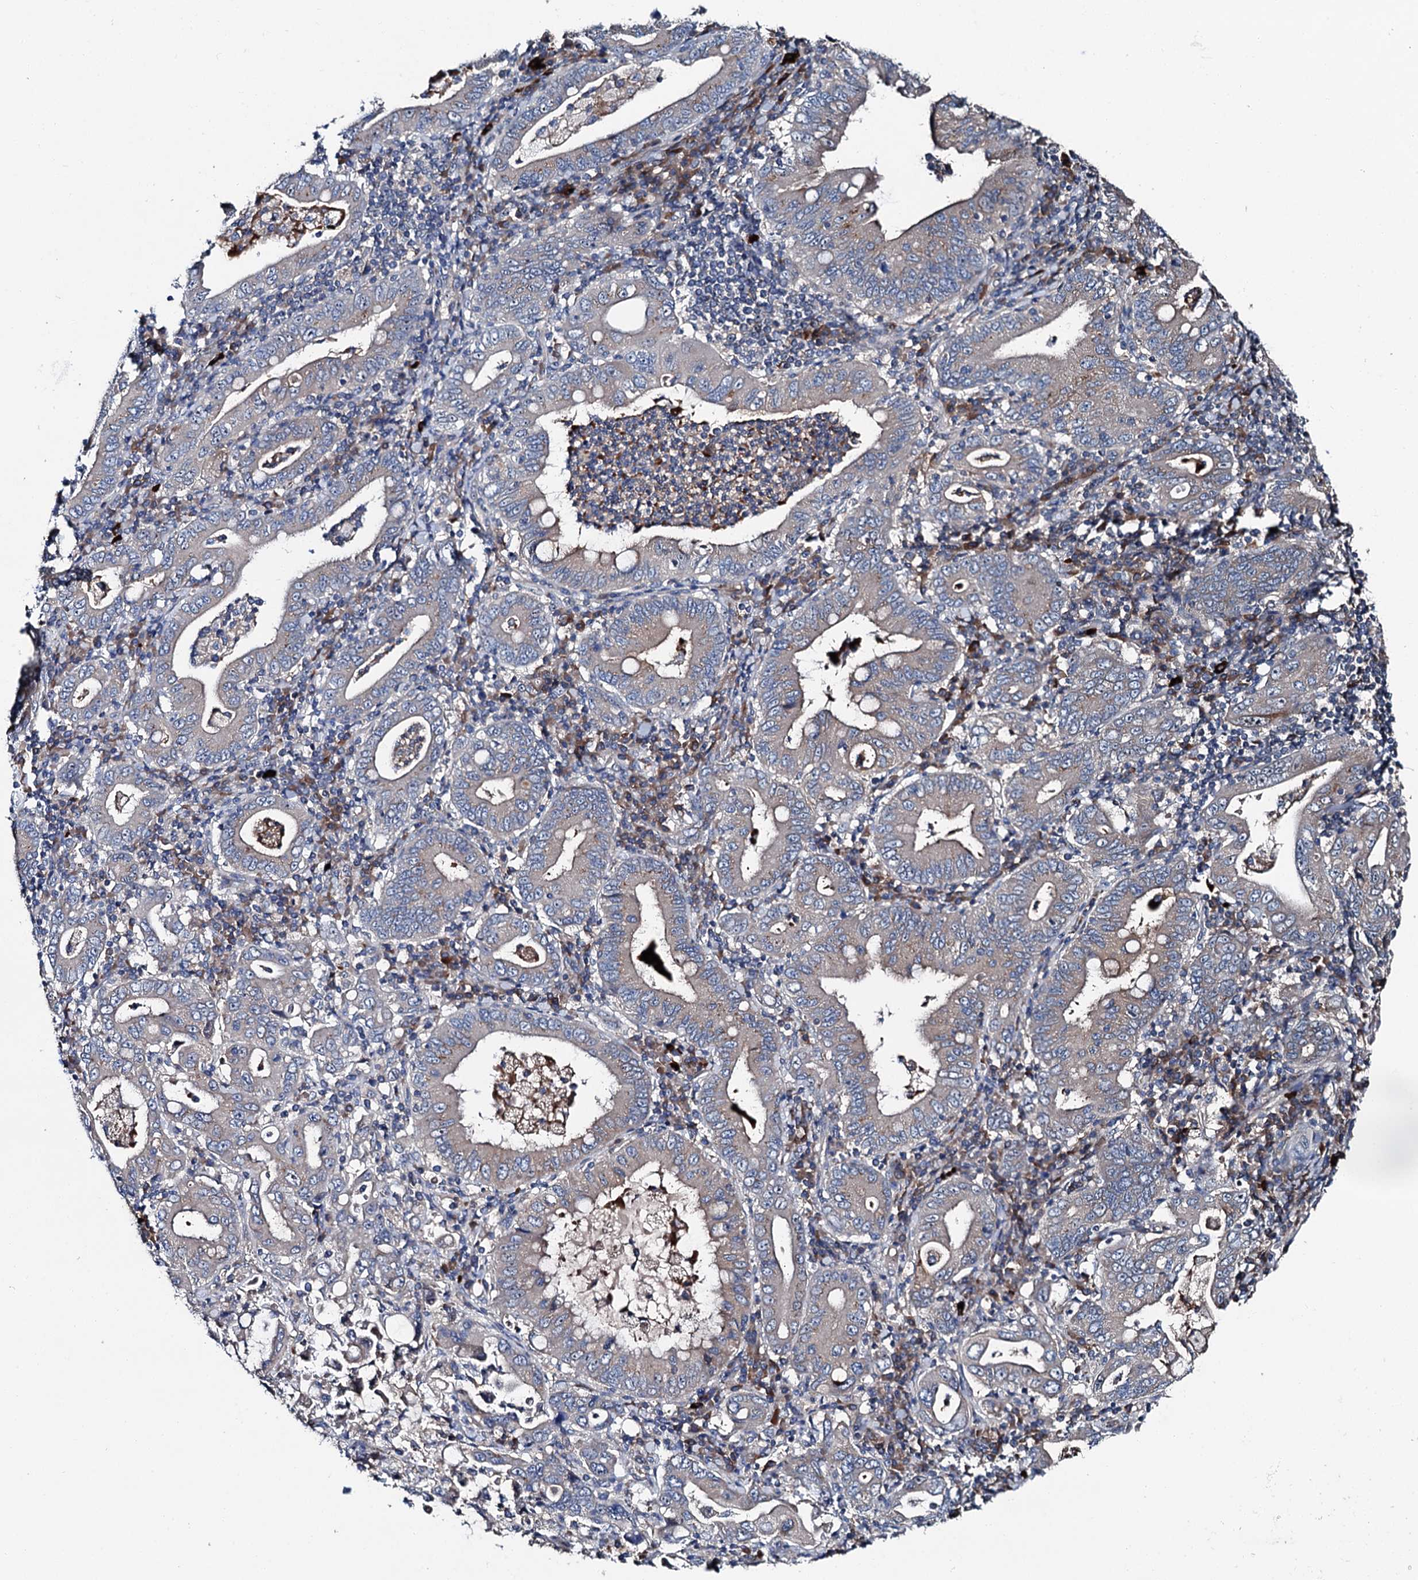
{"staining": {"intensity": "negative", "quantity": "none", "location": "none"}, "tissue": "stomach cancer", "cell_type": "Tumor cells", "image_type": "cancer", "snomed": [{"axis": "morphology", "description": "Normal tissue, NOS"}, {"axis": "morphology", "description": "Adenocarcinoma, NOS"}, {"axis": "topography", "description": "Esophagus"}, {"axis": "topography", "description": "Stomach, upper"}, {"axis": "topography", "description": "Peripheral nerve tissue"}], "caption": "This photomicrograph is of stomach cancer stained with IHC to label a protein in brown with the nuclei are counter-stained blue. There is no expression in tumor cells.", "gene": "SLC22A25", "patient": {"sex": "male", "age": 62}}